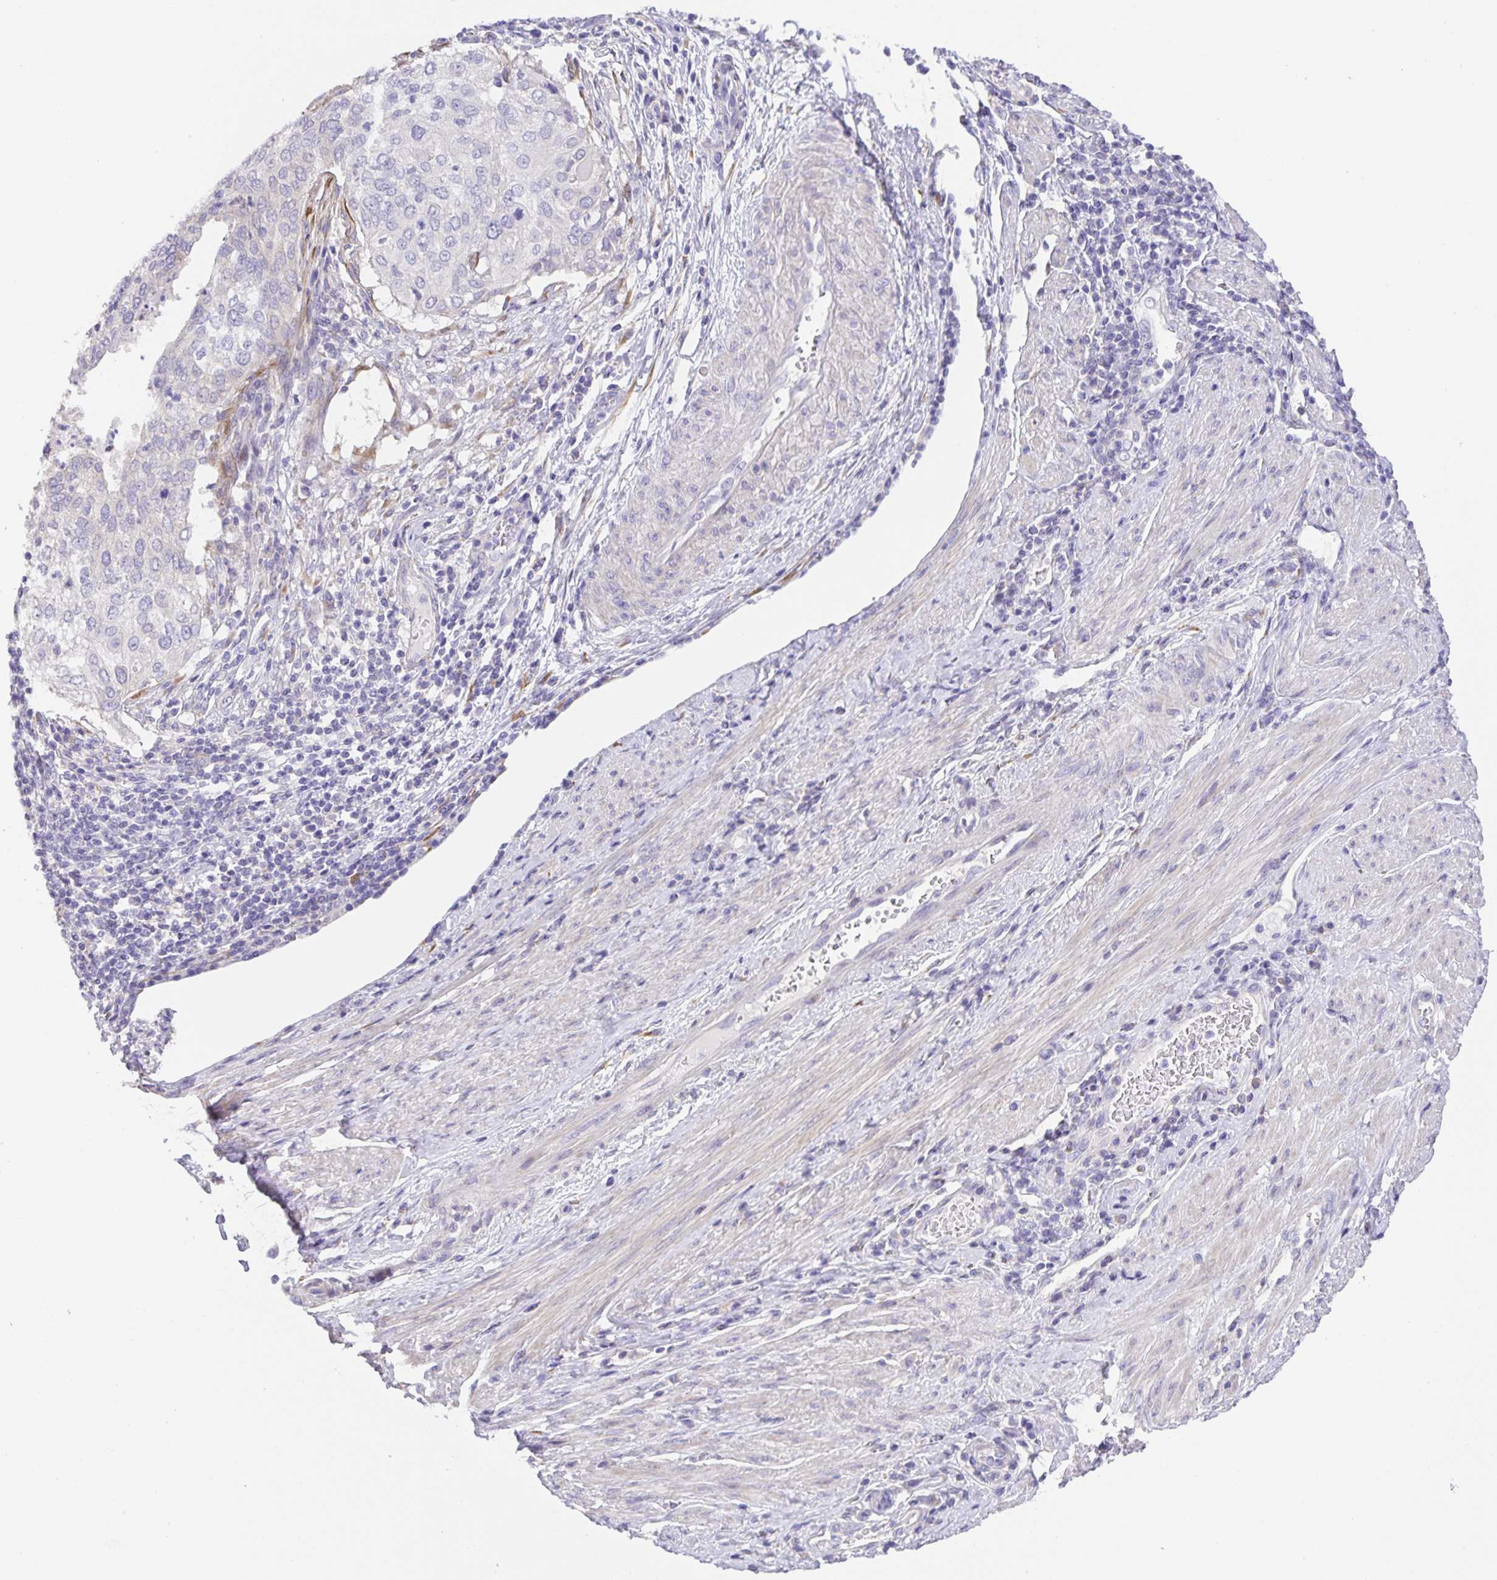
{"staining": {"intensity": "negative", "quantity": "none", "location": "none"}, "tissue": "cervical cancer", "cell_type": "Tumor cells", "image_type": "cancer", "snomed": [{"axis": "morphology", "description": "Squamous cell carcinoma, NOS"}, {"axis": "topography", "description": "Cervix"}], "caption": "Cervical cancer (squamous cell carcinoma) was stained to show a protein in brown. There is no significant expression in tumor cells.", "gene": "PRR36", "patient": {"sex": "female", "age": 38}}